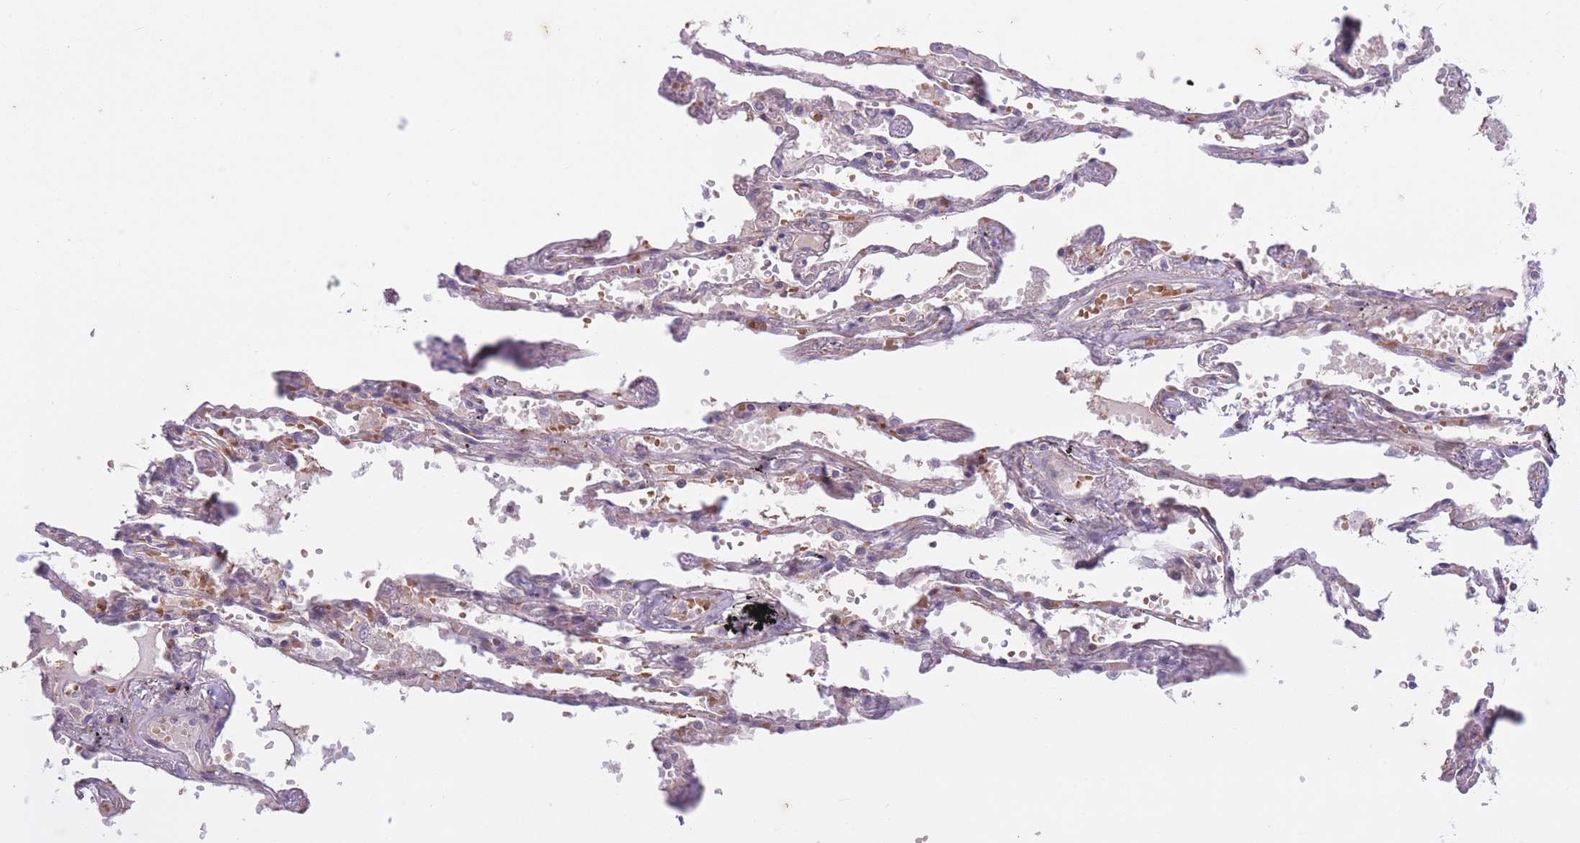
{"staining": {"intensity": "weak", "quantity": "<25%", "location": "cytoplasmic/membranous,nuclear"}, "tissue": "lung", "cell_type": "Alveolar cells", "image_type": "normal", "snomed": [{"axis": "morphology", "description": "Normal tissue, NOS"}, {"axis": "topography", "description": "Lung"}], "caption": "DAB (3,3'-diaminobenzidine) immunohistochemical staining of normal human lung demonstrates no significant staining in alveolar cells. (DAB (3,3'-diaminobenzidine) immunohistochemistry (IHC) with hematoxylin counter stain).", "gene": "ARPIN", "patient": {"sex": "female", "age": 67}}